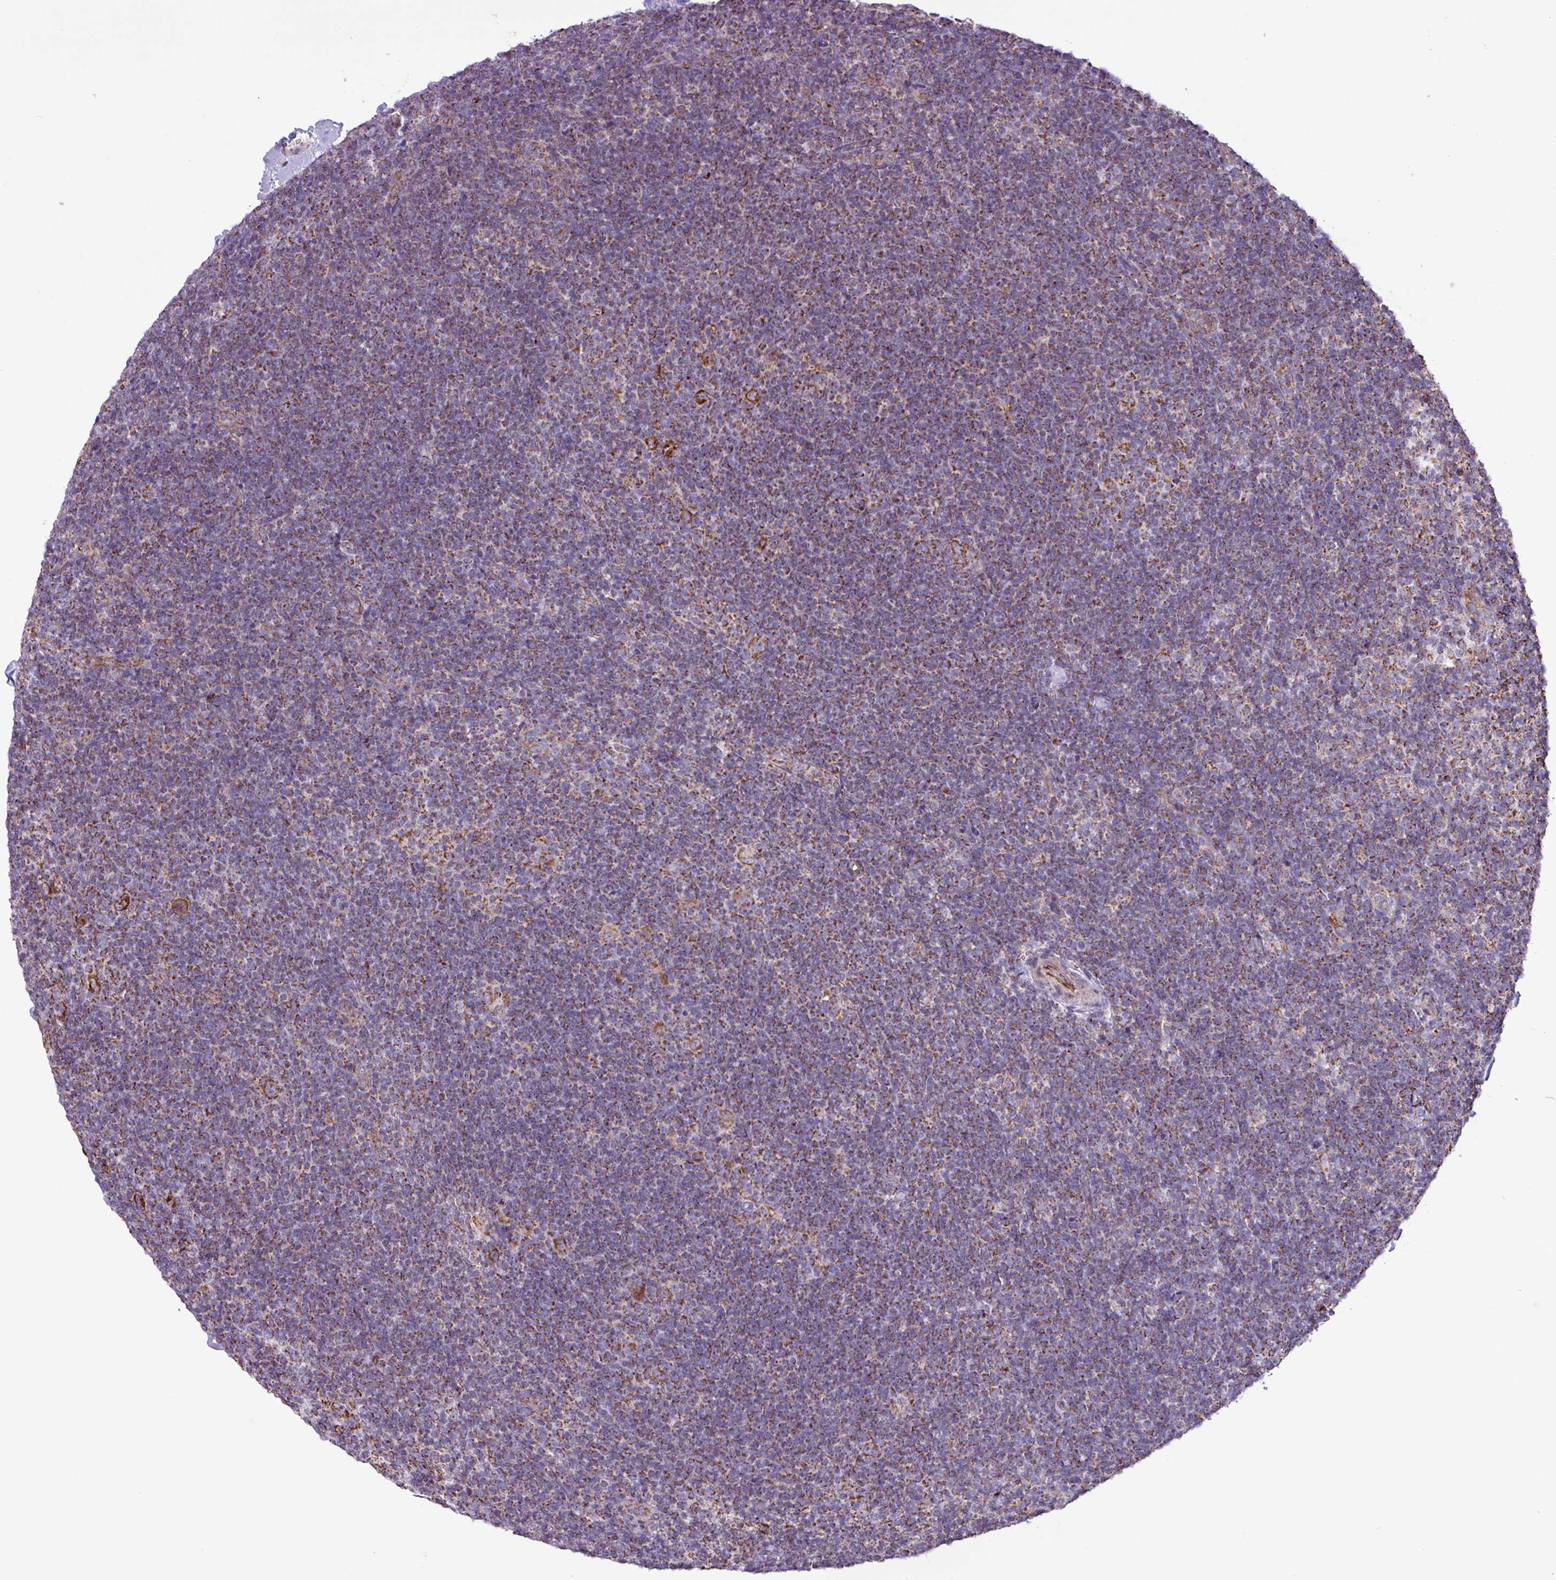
{"staining": {"intensity": "strong", "quantity": ">75%", "location": "cytoplasmic/membranous"}, "tissue": "lymphoma", "cell_type": "Tumor cells", "image_type": "cancer", "snomed": [{"axis": "morphology", "description": "Hodgkin's disease, NOS"}, {"axis": "topography", "description": "Lymph node"}], "caption": "A brown stain shows strong cytoplasmic/membranous staining of a protein in human Hodgkin's disease tumor cells.", "gene": "RTL3", "patient": {"sex": "female", "age": 57}}